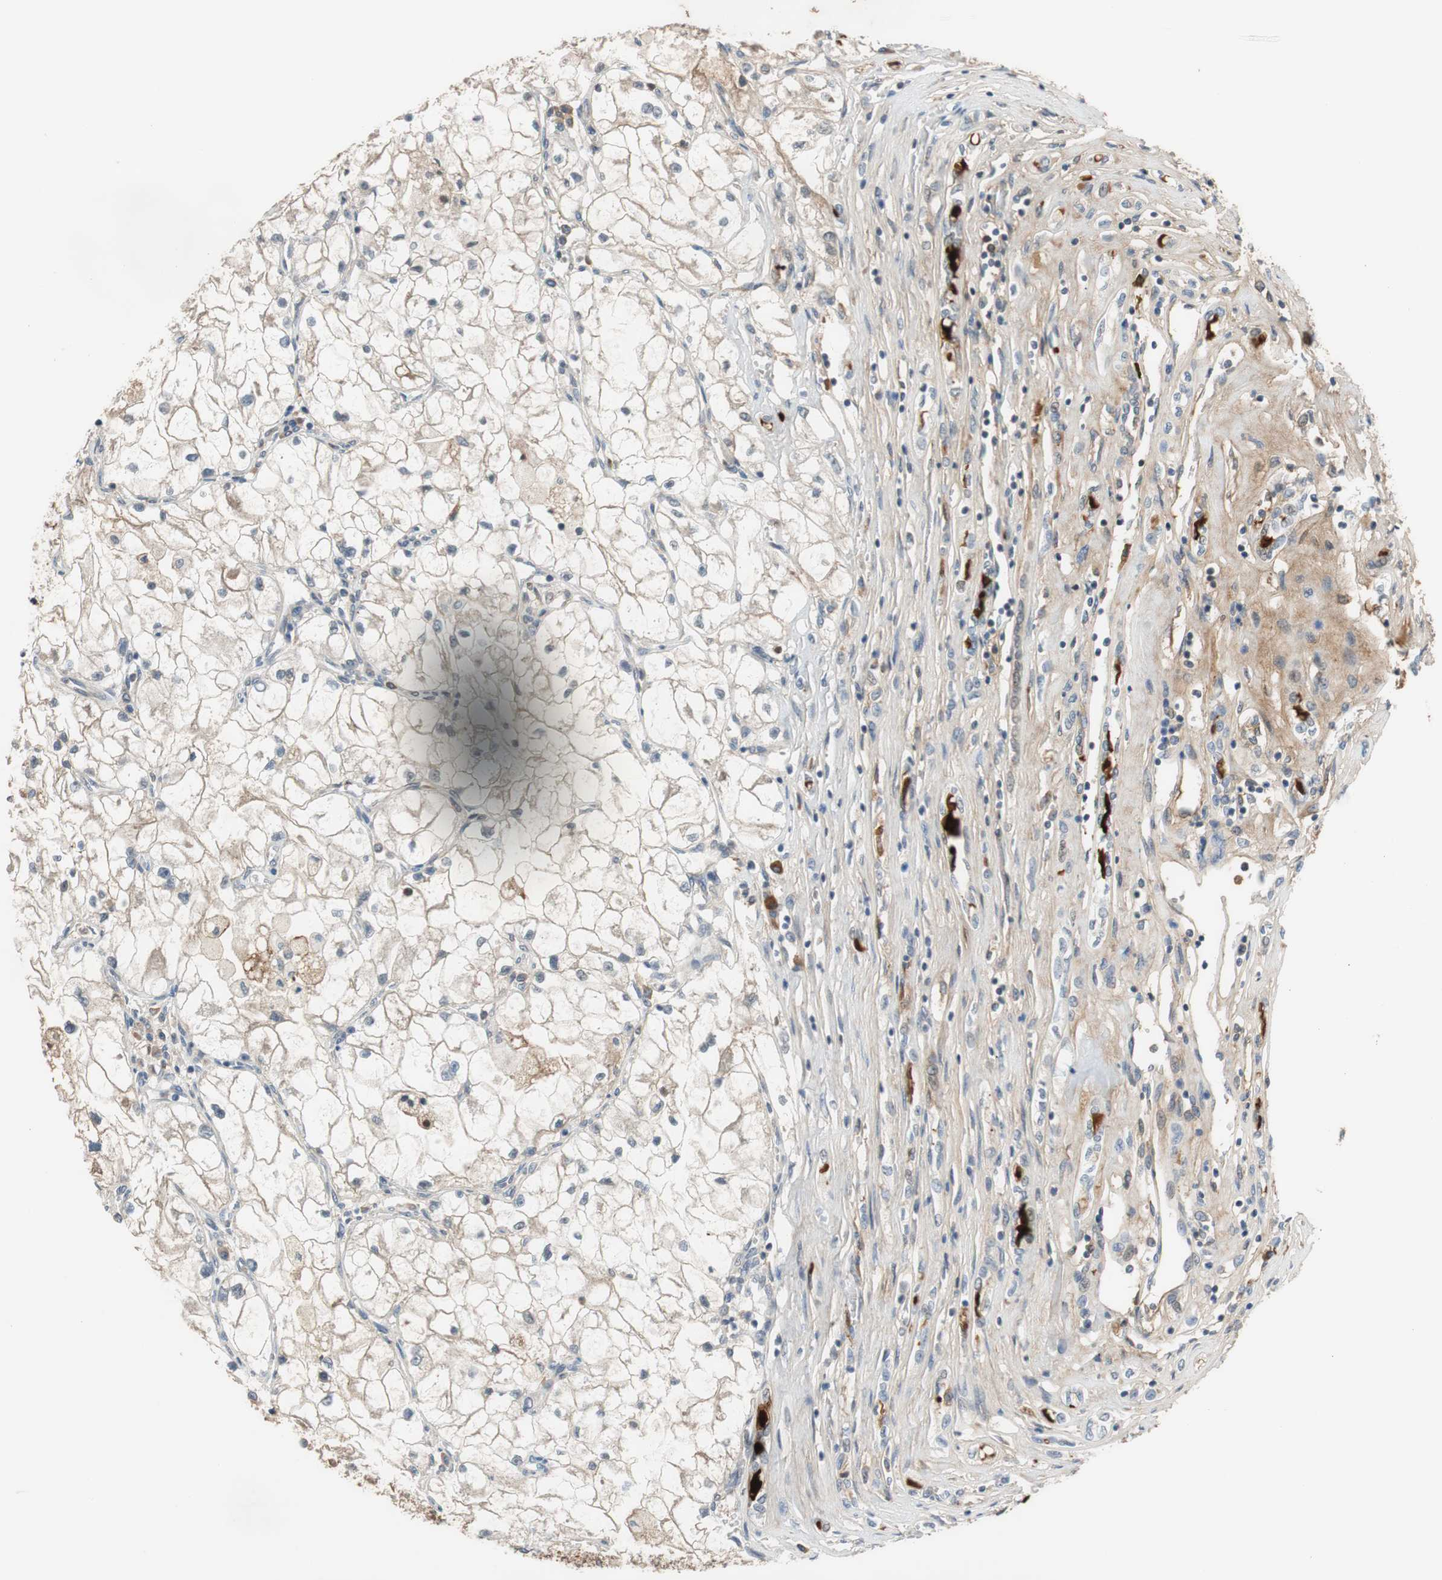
{"staining": {"intensity": "weak", "quantity": ">75%", "location": "cytoplasmic/membranous"}, "tissue": "renal cancer", "cell_type": "Tumor cells", "image_type": "cancer", "snomed": [{"axis": "morphology", "description": "Adenocarcinoma, NOS"}, {"axis": "topography", "description": "Kidney"}], "caption": "The photomicrograph demonstrates immunohistochemical staining of adenocarcinoma (renal). There is weak cytoplasmic/membranous expression is appreciated in approximately >75% of tumor cells. (Stains: DAB (3,3'-diaminobenzidine) in brown, nuclei in blue, Microscopy: brightfield microscopy at high magnification).", "gene": "C4A", "patient": {"sex": "female", "age": 70}}